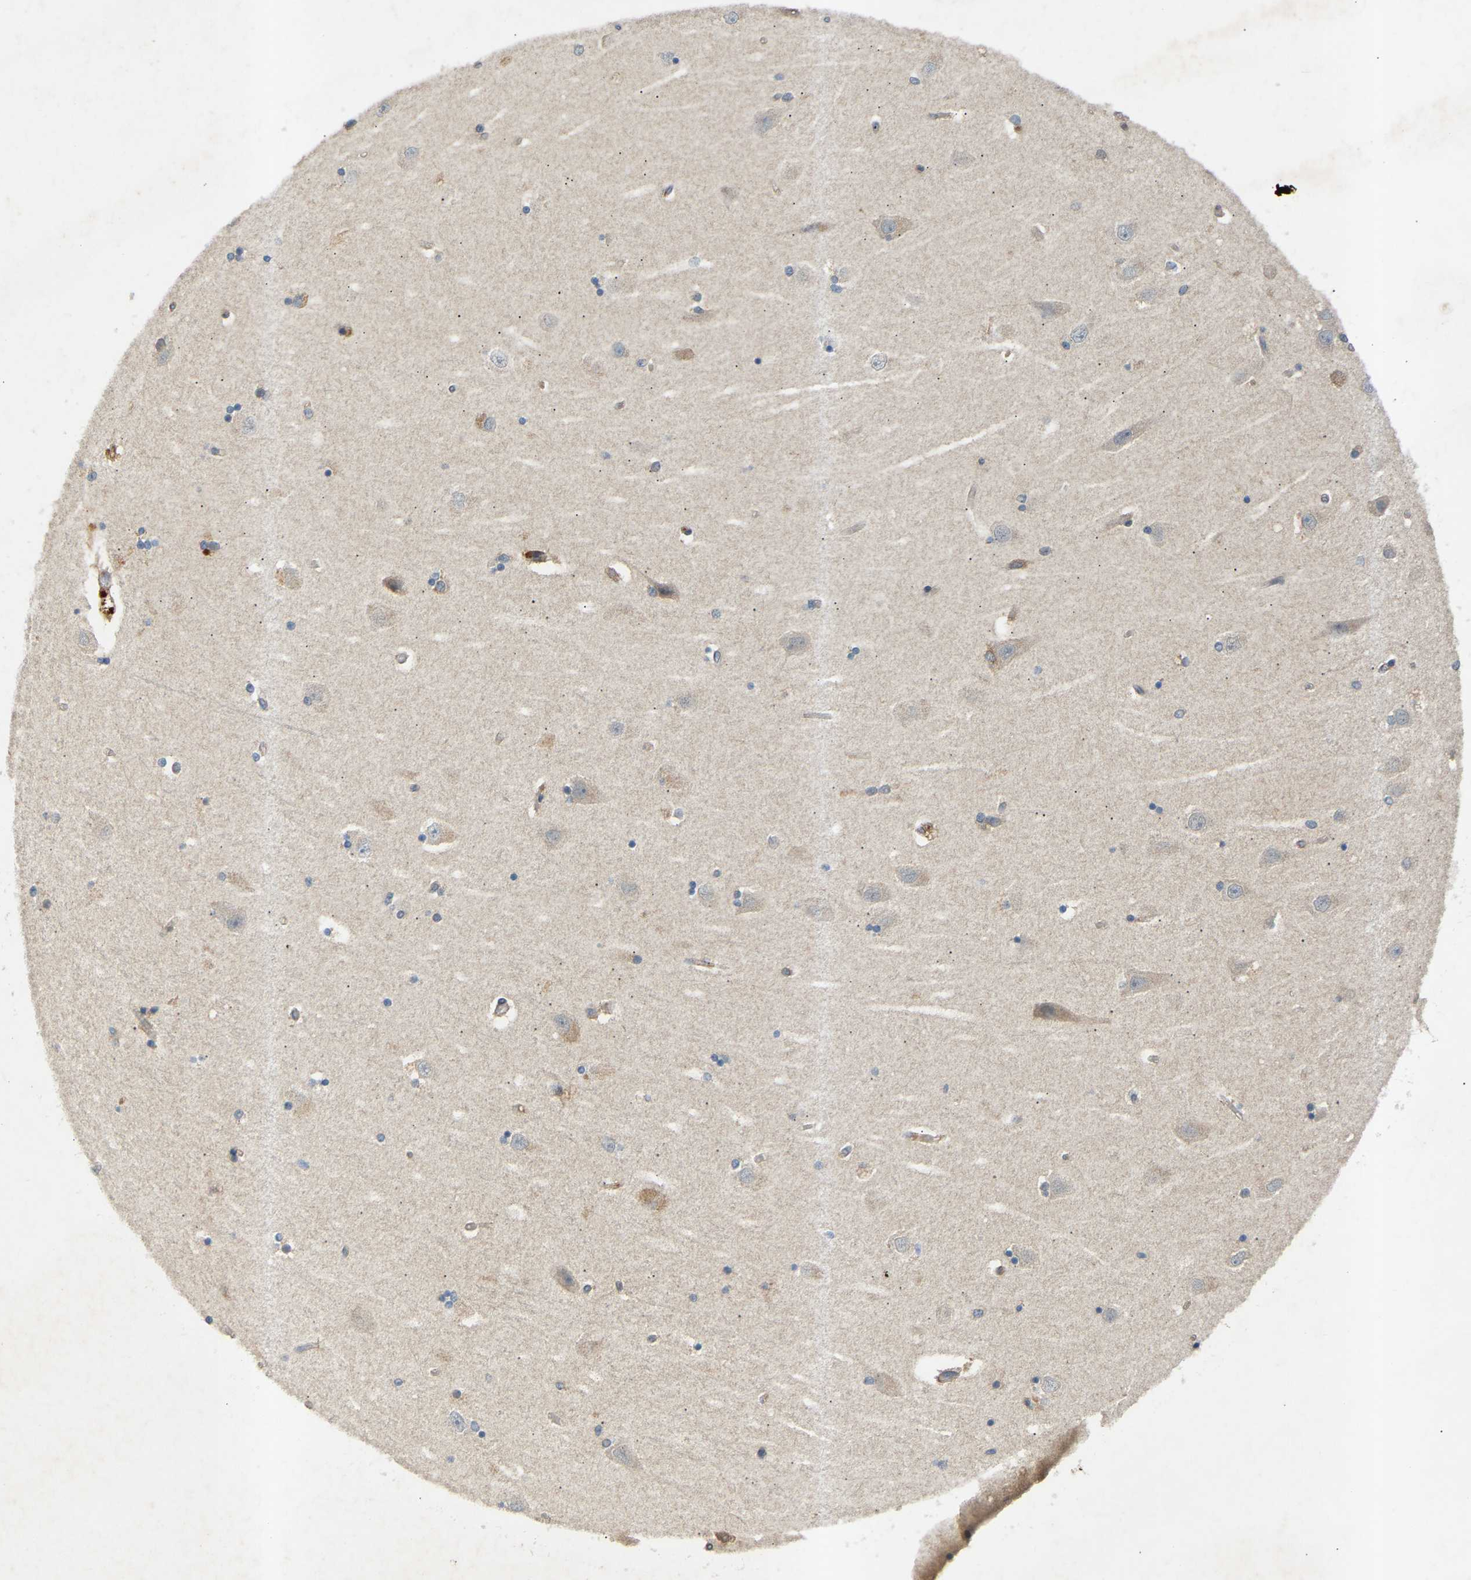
{"staining": {"intensity": "negative", "quantity": "none", "location": "none"}, "tissue": "hippocampus", "cell_type": "Glial cells", "image_type": "normal", "snomed": [{"axis": "morphology", "description": "Normal tissue, NOS"}, {"axis": "topography", "description": "Hippocampus"}], "caption": "The immunohistochemistry image has no significant staining in glial cells of hippocampus. (DAB (3,3'-diaminobenzidine) immunohistochemistry (IHC) visualized using brightfield microscopy, high magnification).", "gene": "ATP5MF", "patient": {"sex": "female", "age": 54}}